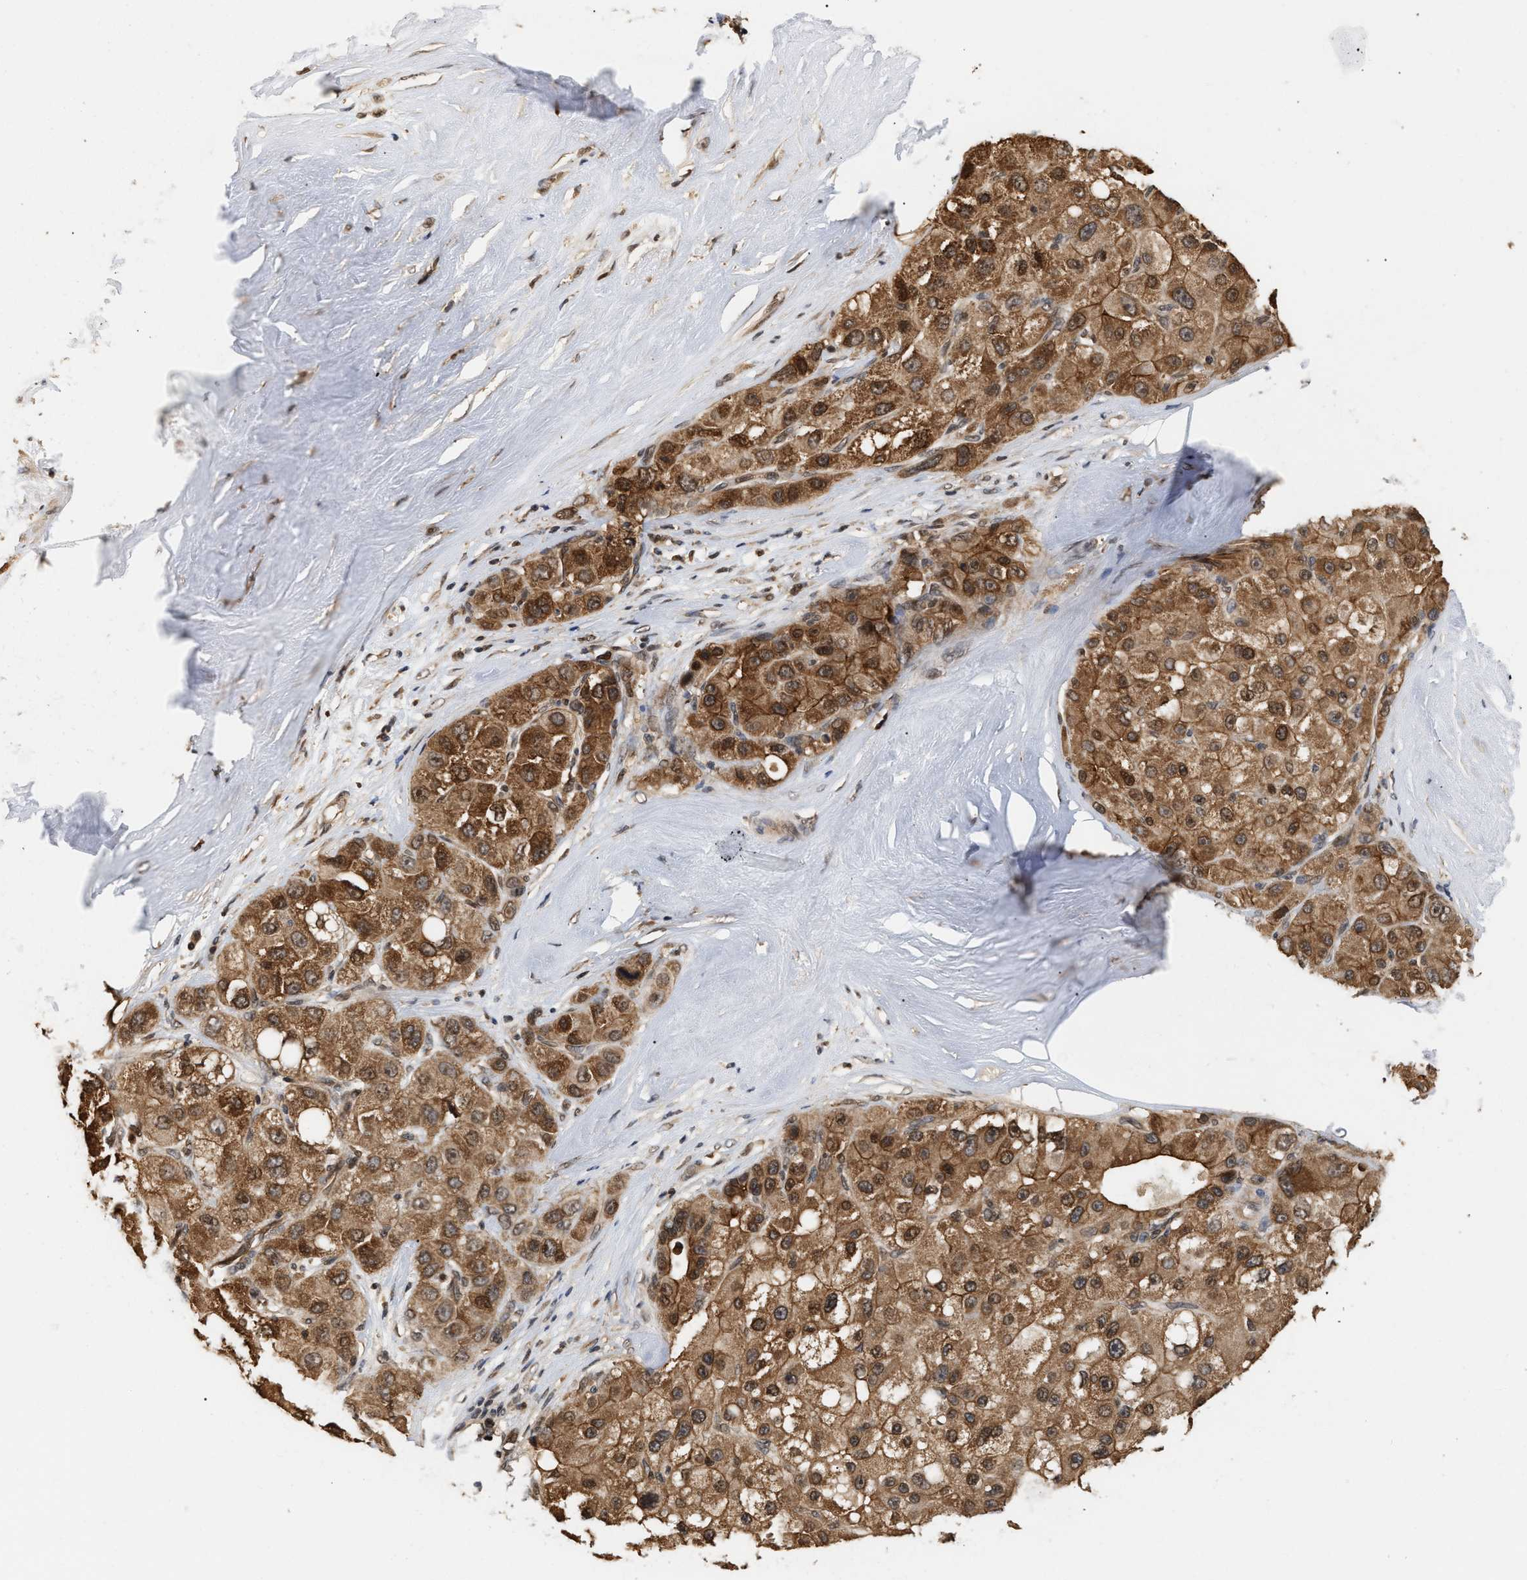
{"staining": {"intensity": "moderate", "quantity": ">75%", "location": "cytoplasmic/membranous,nuclear"}, "tissue": "liver cancer", "cell_type": "Tumor cells", "image_type": "cancer", "snomed": [{"axis": "morphology", "description": "Carcinoma, Hepatocellular, NOS"}, {"axis": "topography", "description": "Liver"}], "caption": "Brown immunohistochemical staining in human liver cancer (hepatocellular carcinoma) reveals moderate cytoplasmic/membranous and nuclear positivity in approximately >75% of tumor cells. Nuclei are stained in blue.", "gene": "ABHD5", "patient": {"sex": "male", "age": 80}}